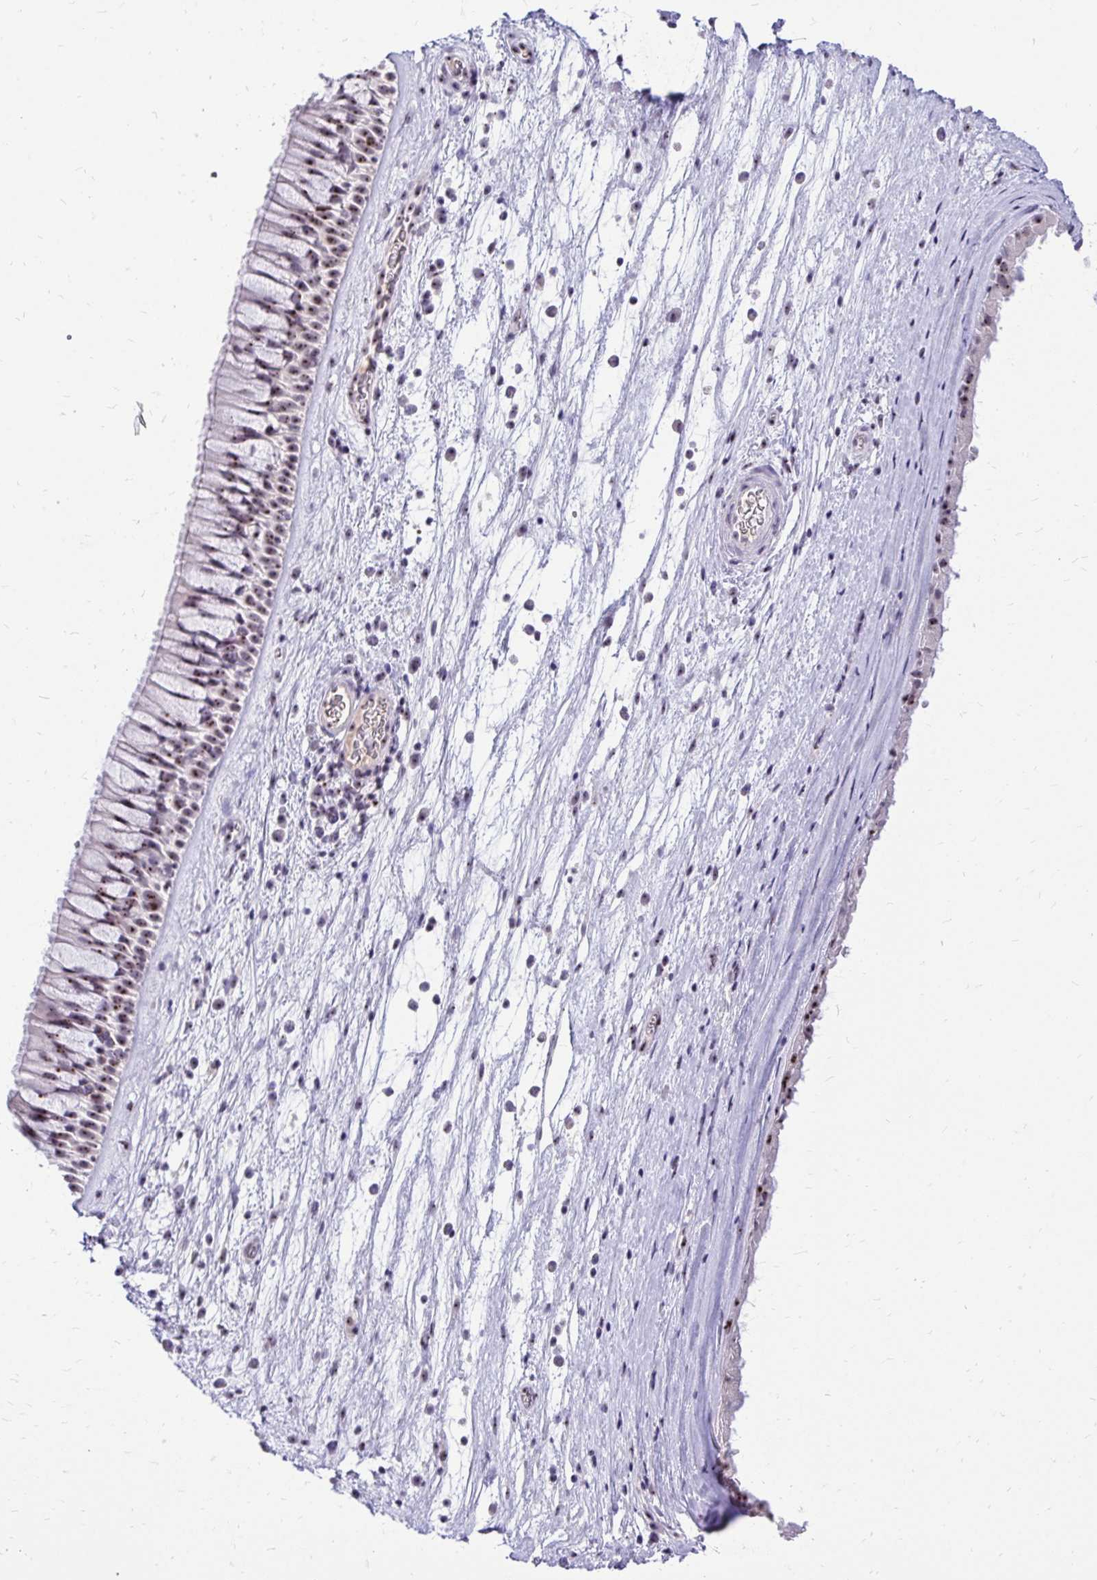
{"staining": {"intensity": "moderate", "quantity": ">75%", "location": "nuclear"}, "tissue": "nasopharynx", "cell_type": "Respiratory epithelial cells", "image_type": "normal", "snomed": [{"axis": "morphology", "description": "Normal tissue, NOS"}, {"axis": "topography", "description": "Nasopharynx"}], "caption": "Approximately >75% of respiratory epithelial cells in unremarkable human nasopharynx exhibit moderate nuclear protein positivity as visualized by brown immunohistochemical staining.", "gene": "NIFK", "patient": {"sex": "male", "age": 74}}